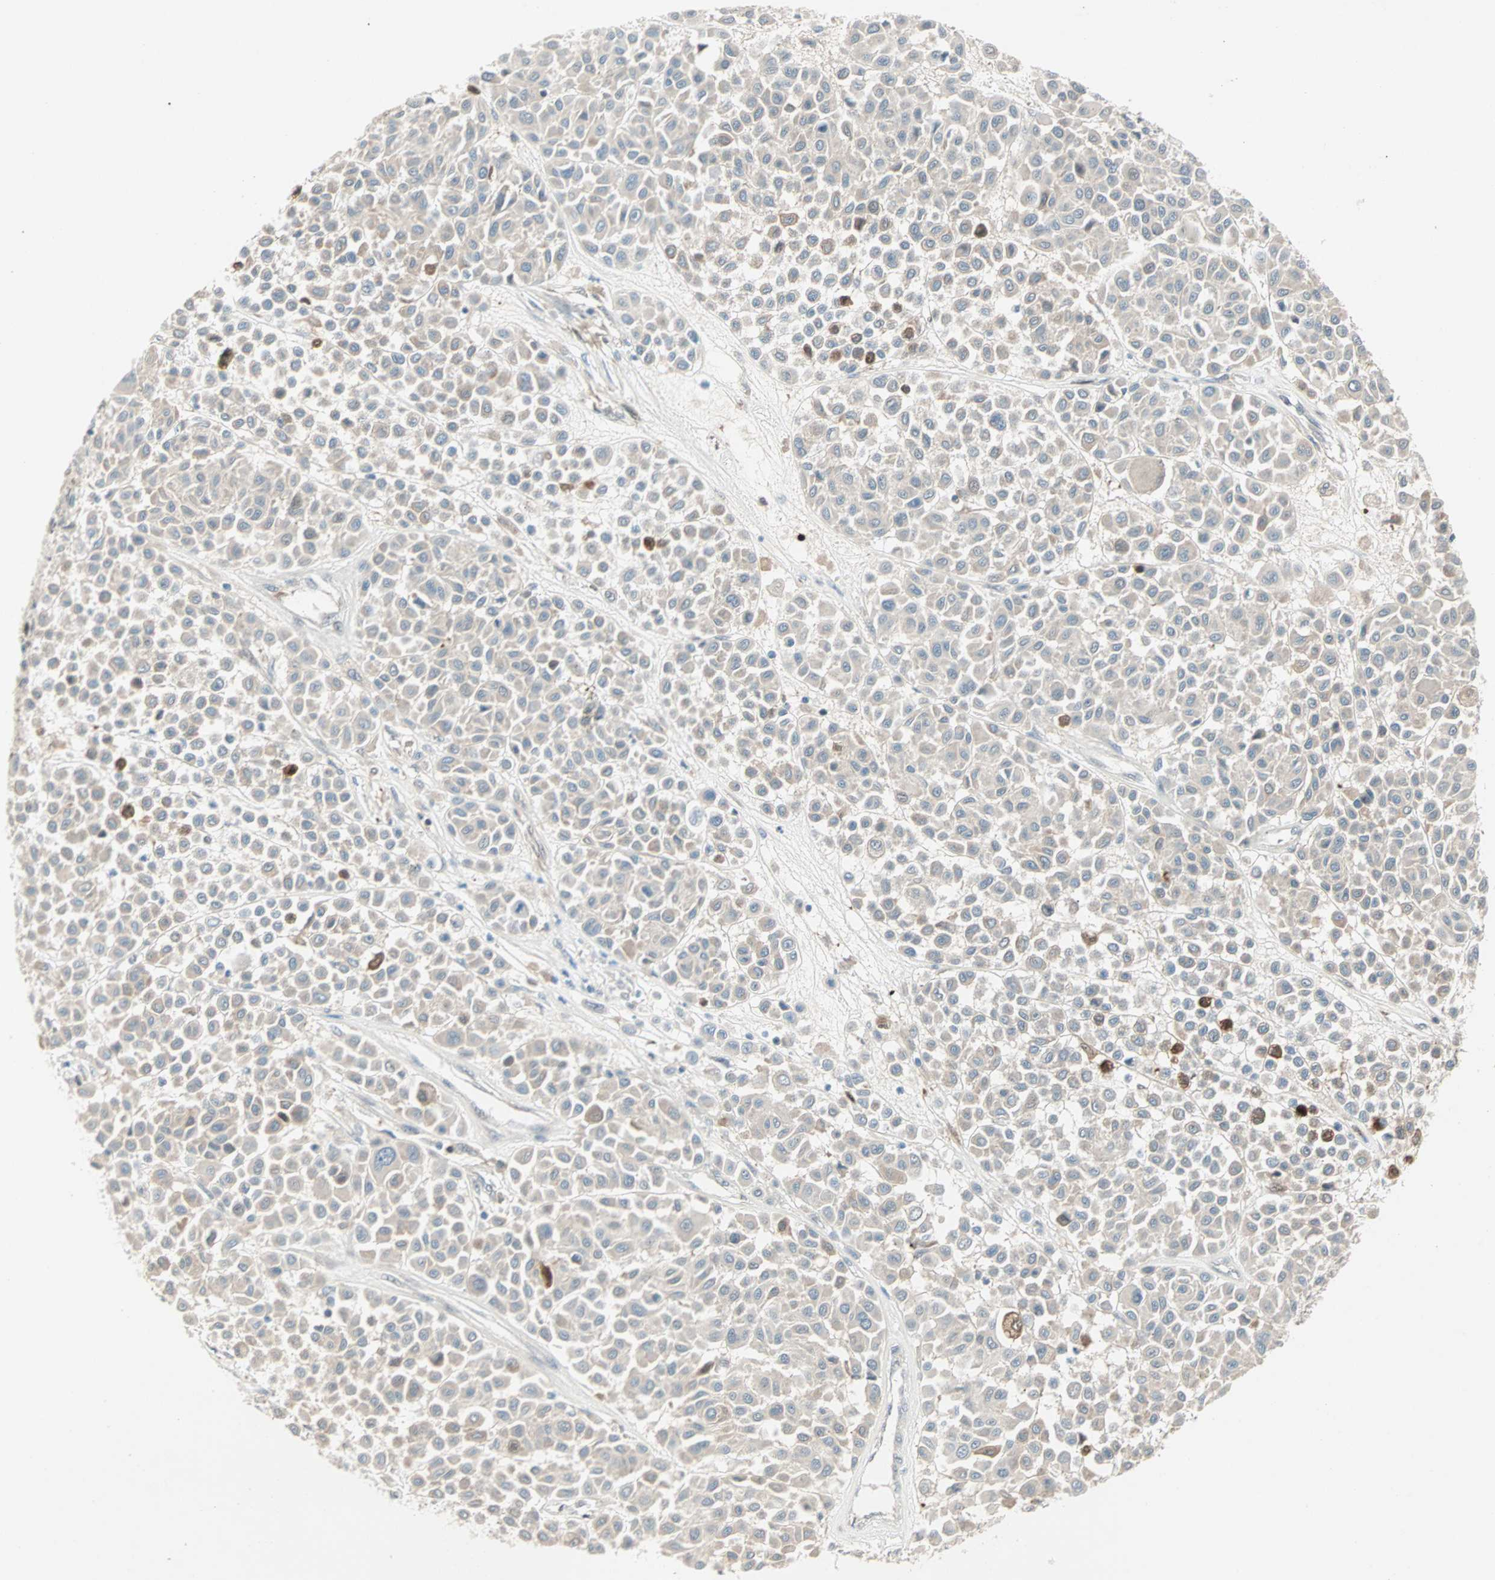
{"staining": {"intensity": "weak", "quantity": "25%-75%", "location": "cytoplasmic/membranous"}, "tissue": "melanoma", "cell_type": "Tumor cells", "image_type": "cancer", "snomed": [{"axis": "morphology", "description": "Malignant melanoma, Metastatic site"}, {"axis": "topography", "description": "Soft tissue"}], "caption": "Protein staining of melanoma tissue exhibits weak cytoplasmic/membranous positivity in approximately 25%-75% of tumor cells.", "gene": "RTL6", "patient": {"sex": "male", "age": 41}}